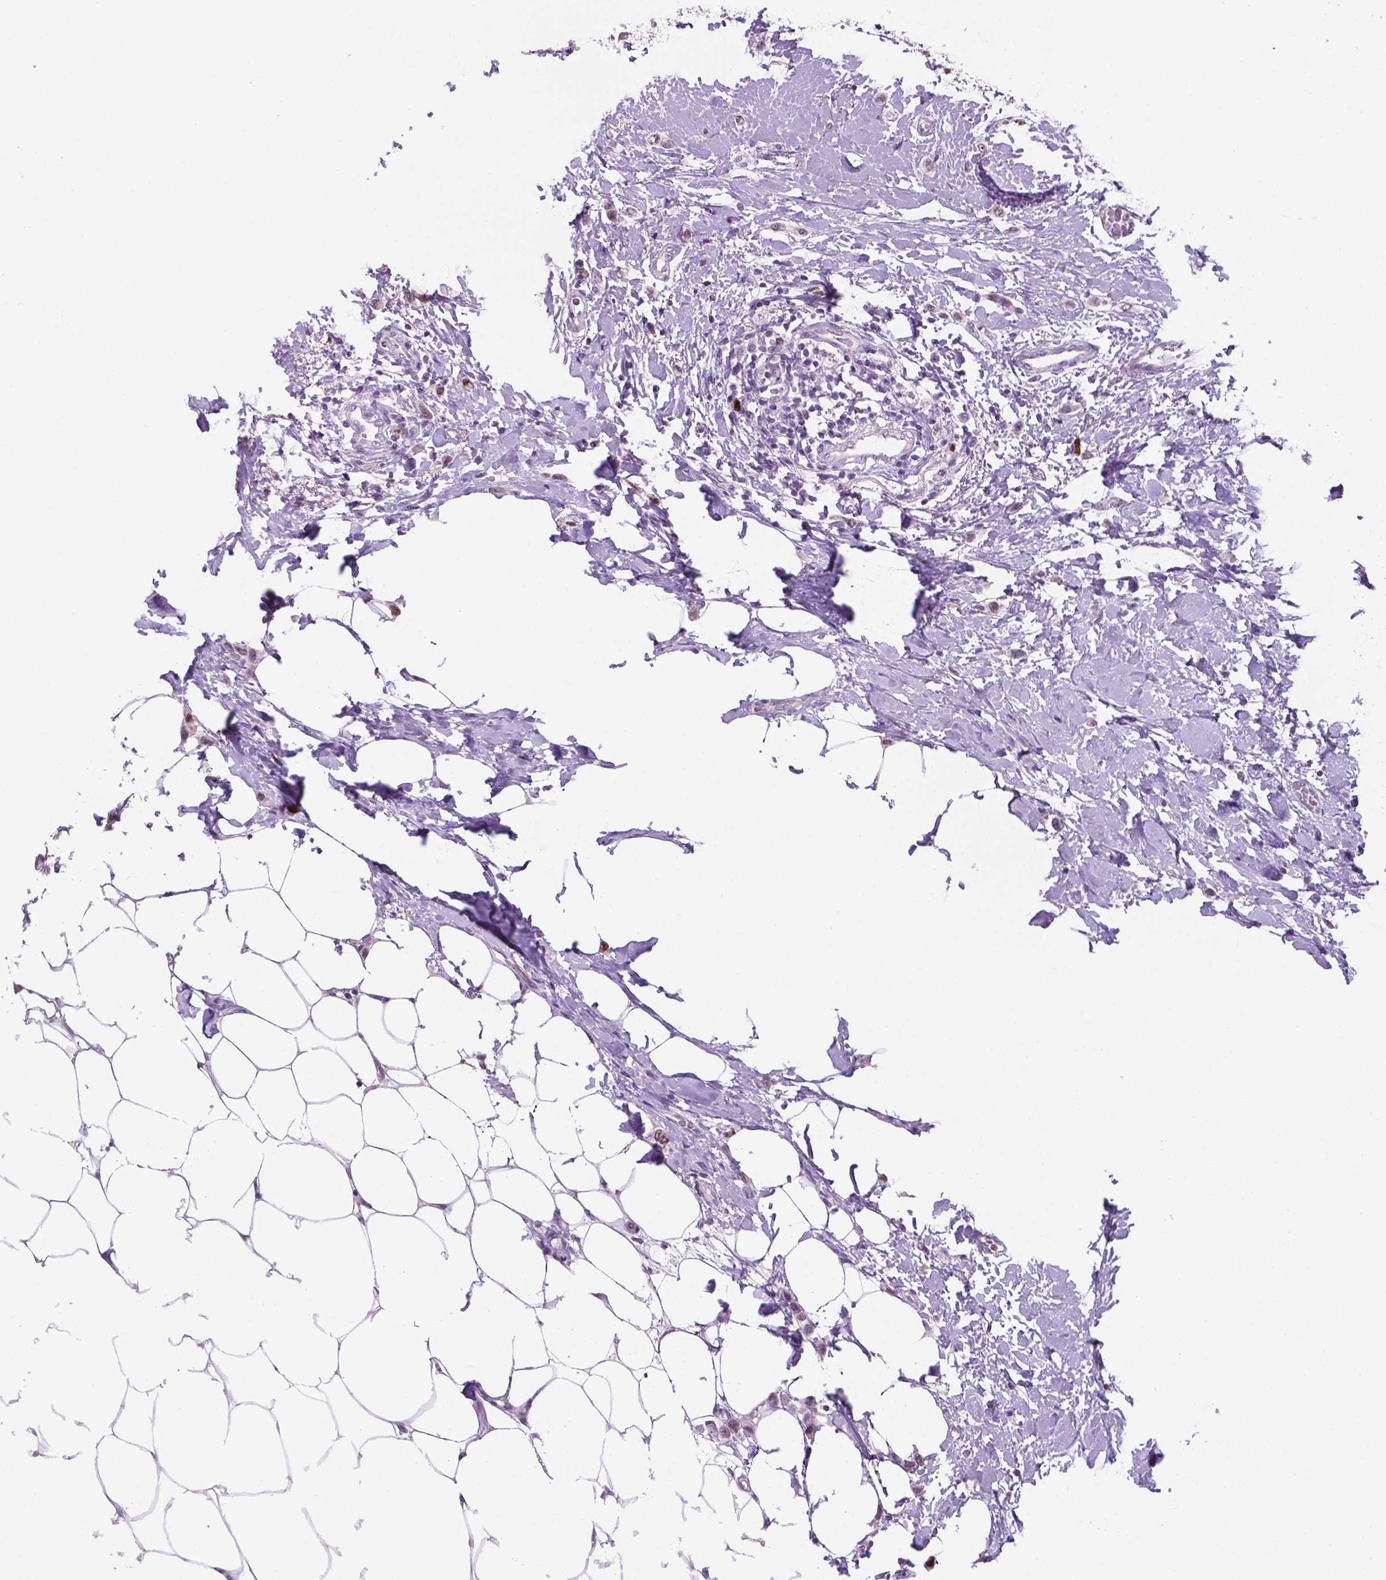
{"staining": {"intensity": "moderate", "quantity": ">75%", "location": "nuclear"}, "tissue": "breast cancer", "cell_type": "Tumor cells", "image_type": "cancer", "snomed": [{"axis": "morphology", "description": "Lobular carcinoma"}, {"axis": "topography", "description": "Breast"}], "caption": "Immunohistochemical staining of human breast cancer exhibits moderate nuclear protein expression in about >75% of tumor cells.", "gene": "NCAPH2", "patient": {"sex": "female", "age": 66}}